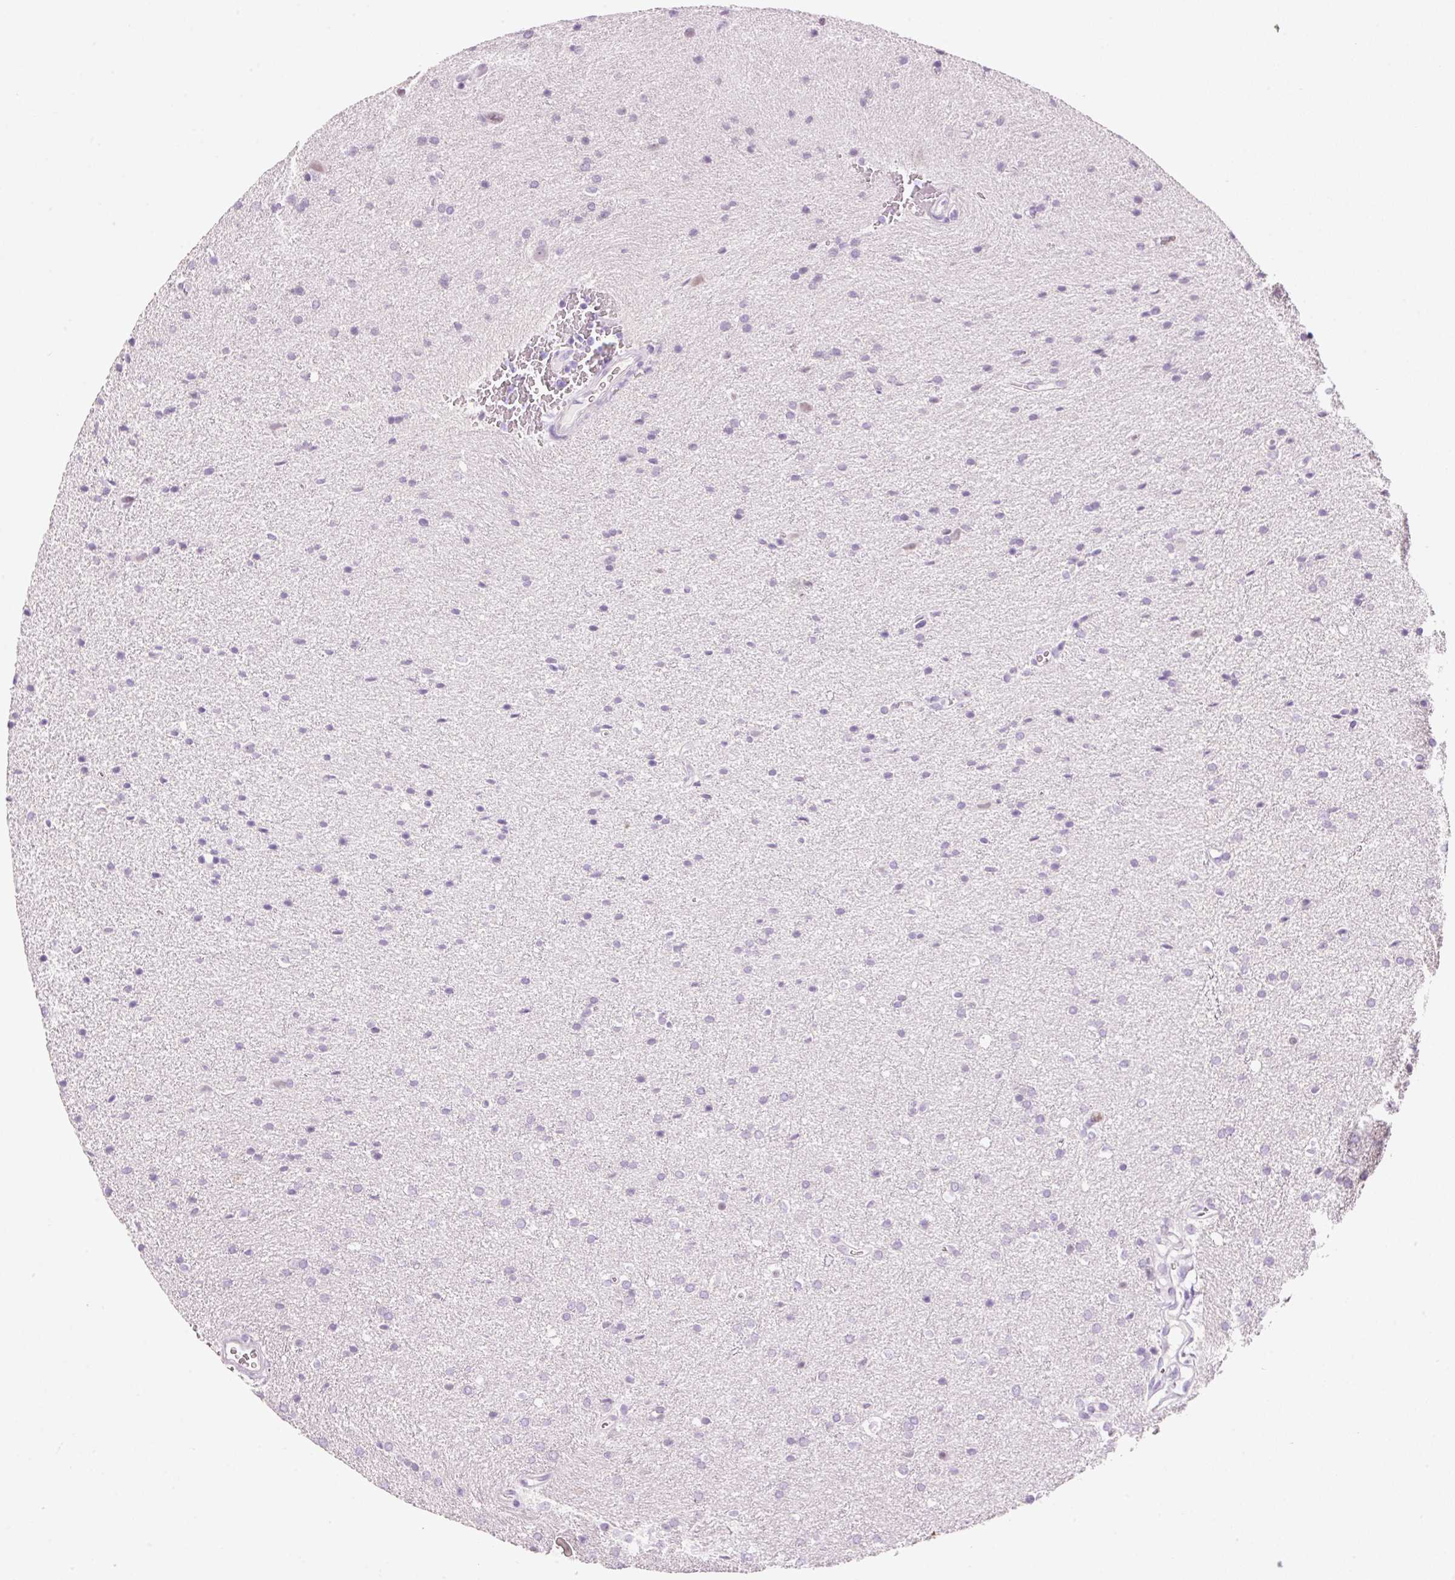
{"staining": {"intensity": "negative", "quantity": "none", "location": "none"}, "tissue": "glioma", "cell_type": "Tumor cells", "image_type": "cancer", "snomed": [{"axis": "morphology", "description": "Glioma, malignant, Low grade"}, {"axis": "topography", "description": "Brain"}], "caption": "Human glioma stained for a protein using immunohistochemistry displays no expression in tumor cells.", "gene": "GCG", "patient": {"sex": "female", "age": 34}}